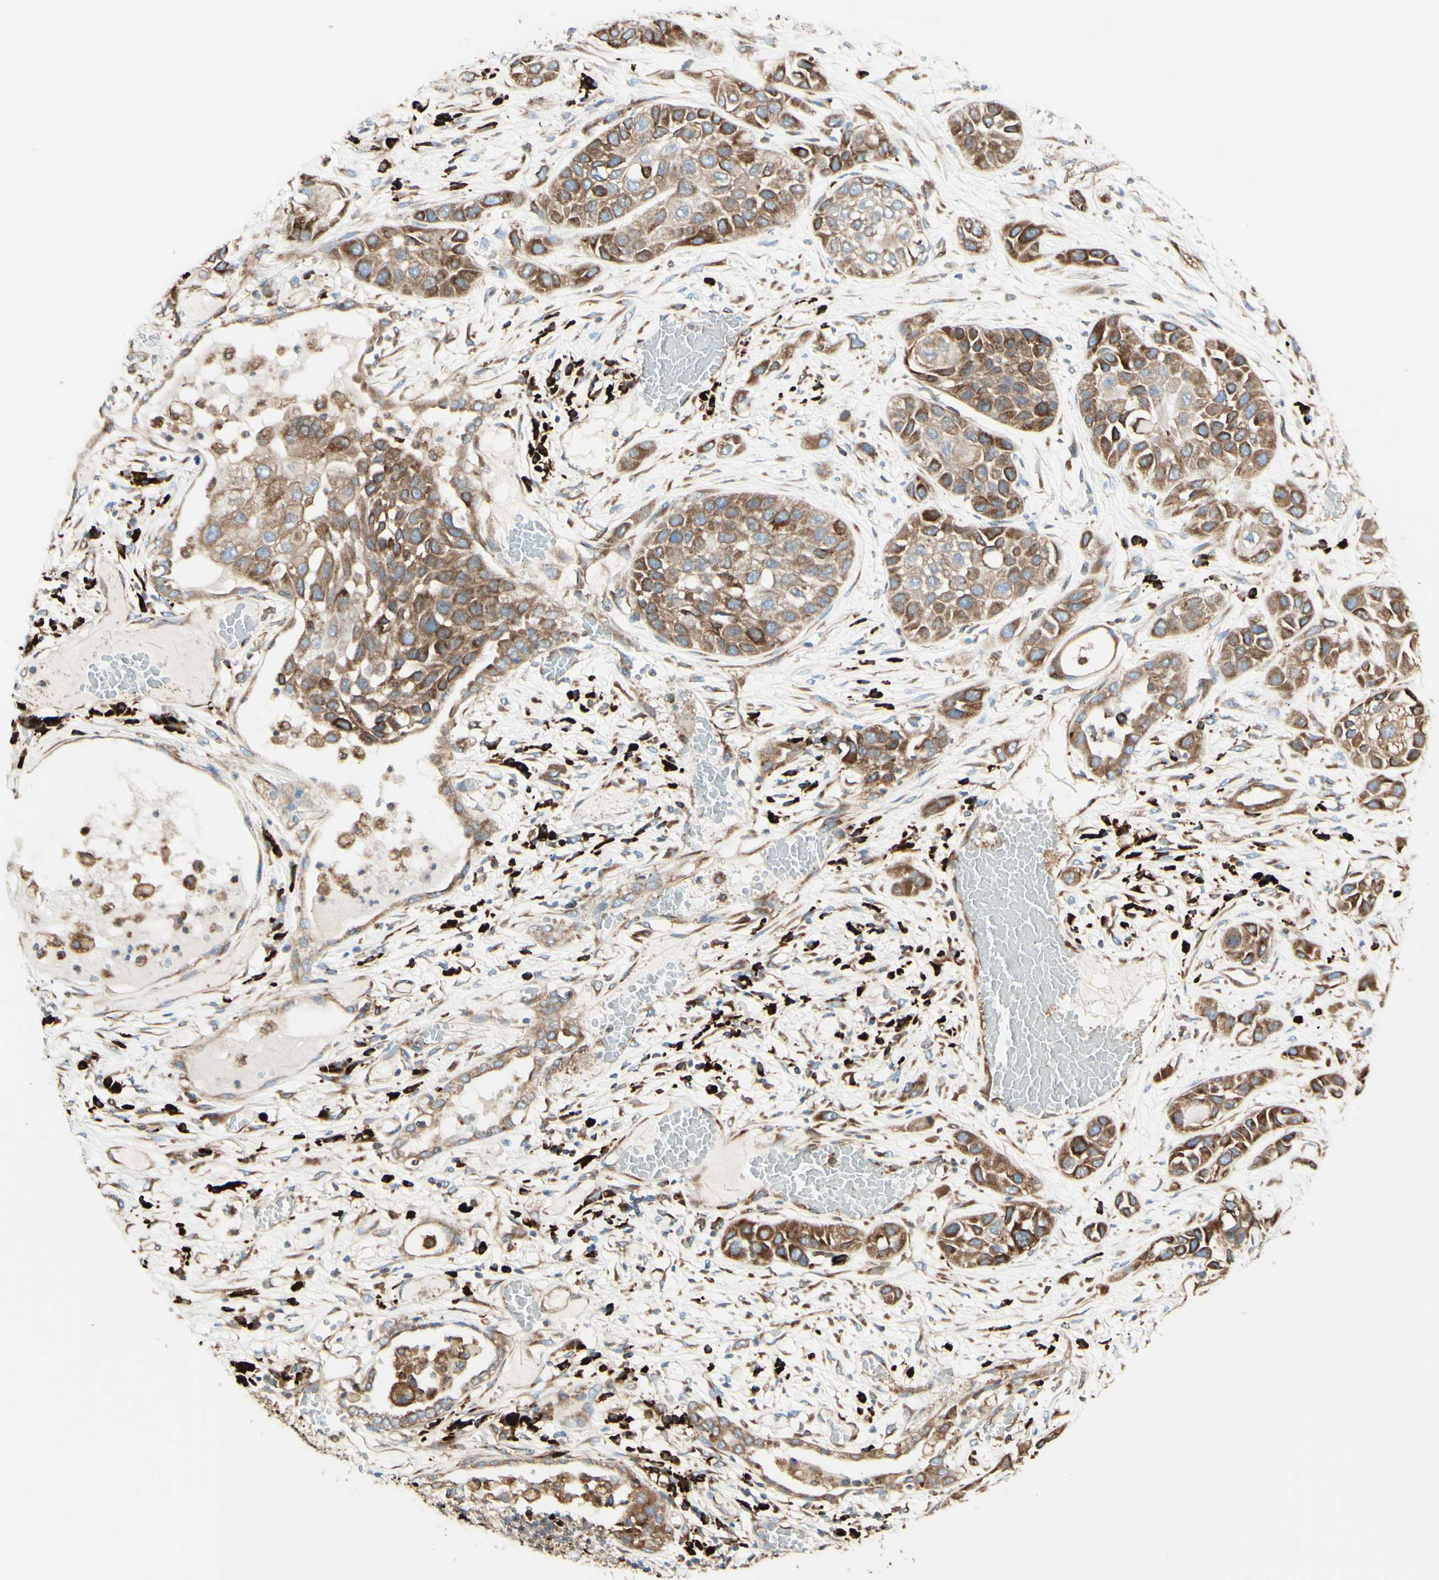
{"staining": {"intensity": "moderate", "quantity": ">75%", "location": "cytoplasmic/membranous"}, "tissue": "lung cancer", "cell_type": "Tumor cells", "image_type": "cancer", "snomed": [{"axis": "morphology", "description": "Squamous cell carcinoma, NOS"}, {"axis": "topography", "description": "Lung"}], "caption": "This histopathology image displays lung squamous cell carcinoma stained with IHC to label a protein in brown. The cytoplasmic/membranous of tumor cells show moderate positivity for the protein. Nuclei are counter-stained blue.", "gene": "DNAJB11", "patient": {"sex": "male", "age": 71}}